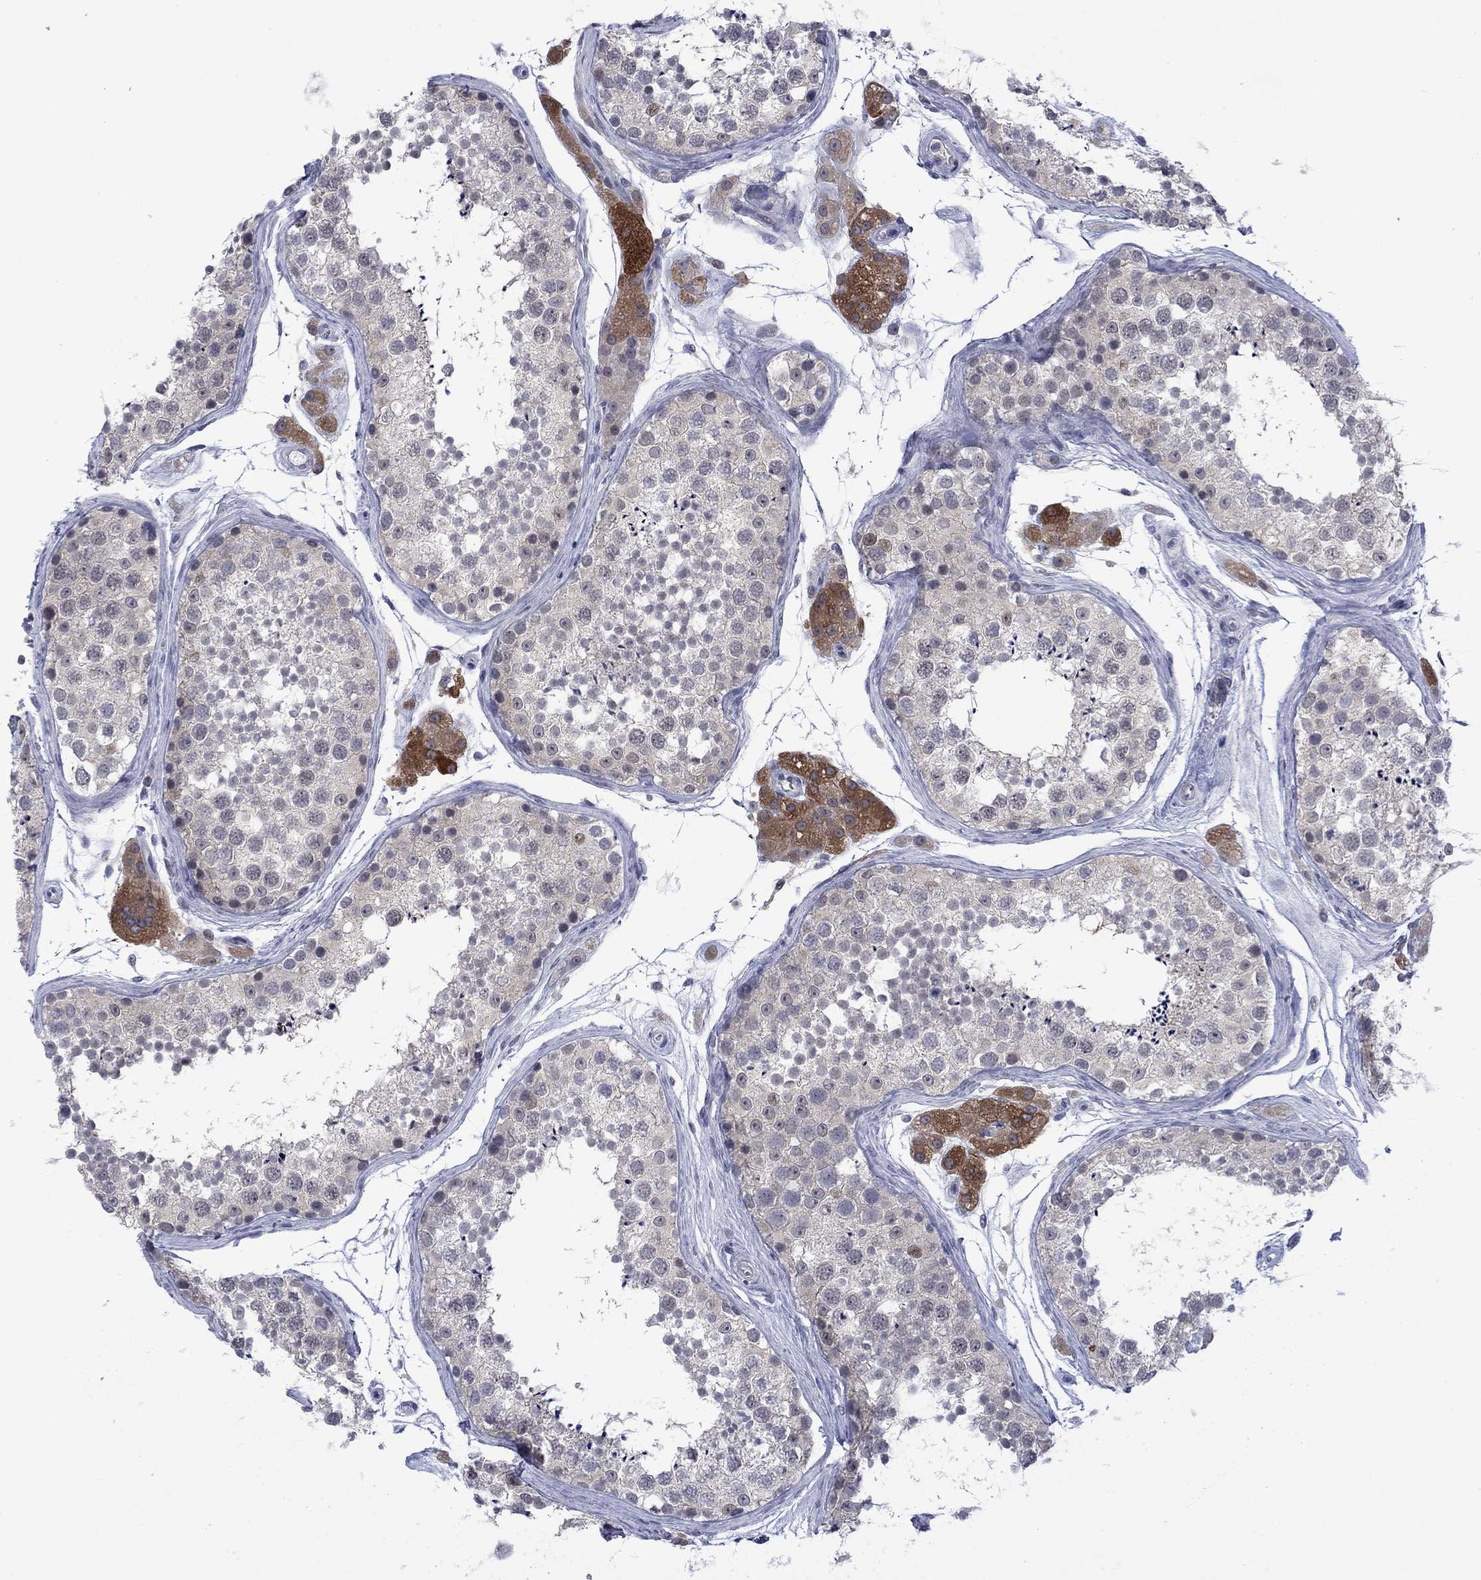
{"staining": {"intensity": "negative", "quantity": "none", "location": "none"}, "tissue": "testis", "cell_type": "Cells in seminiferous ducts", "image_type": "normal", "snomed": [{"axis": "morphology", "description": "Normal tissue, NOS"}, {"axis": "topography", "description": "Testis"}], "caption": "The micrograph shows no significant positivity in cells in seminiferous ducts of testis.", "gene": "AGL", "patient": {"sex": "male", "age": 41}}